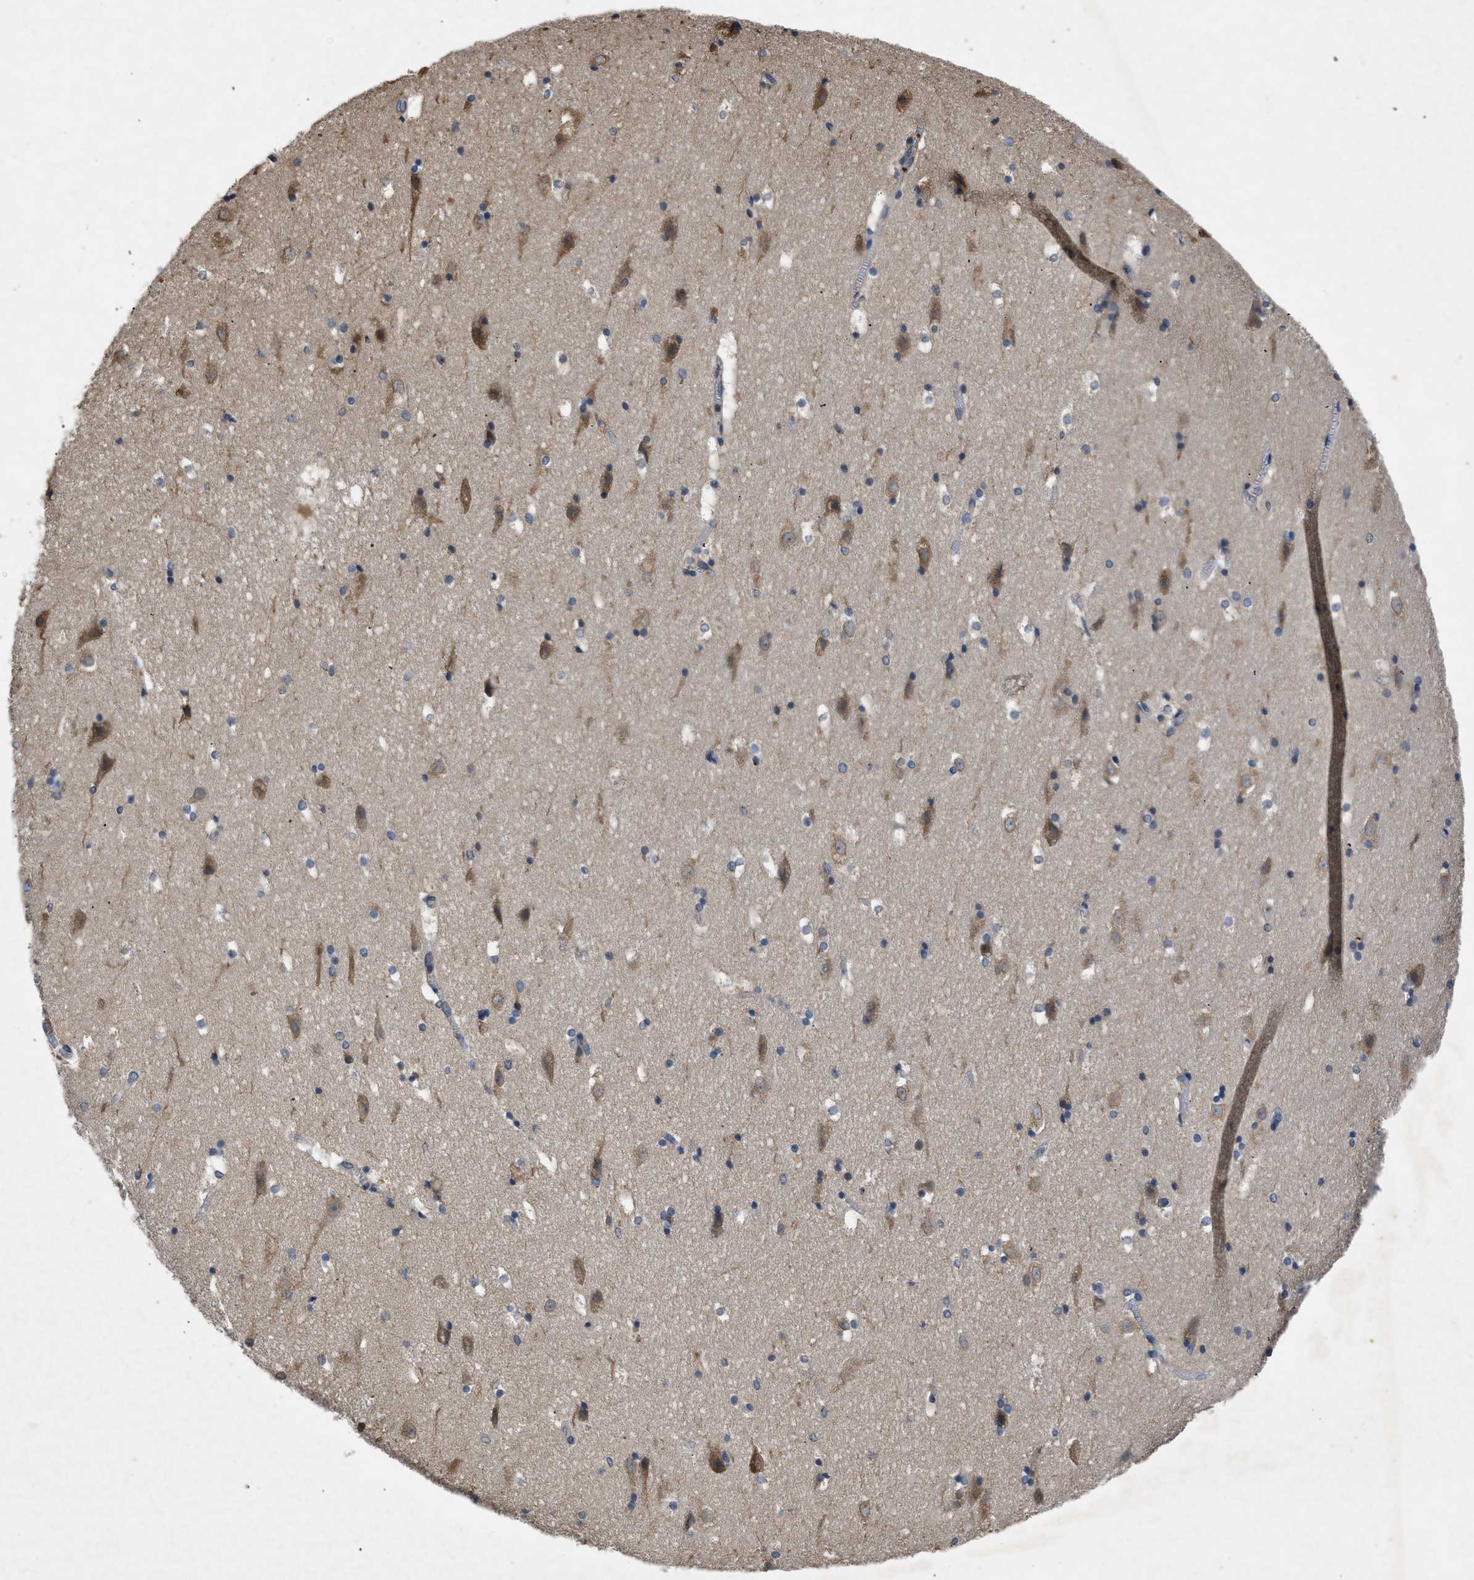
{"staining": {"intensity": "moderate", "quantity": "<25%", "location": "cytoplasmic/membranous"}, "tissue": "hippocampus", "cell_type": "Glial cells", "image_type": "normal", "snomed": [{"axis": "morphology", "description": "Normal tissue, NOS"}, {"axis": "topography", "description": "Hippocampus"}], "caption": "The image displays staining of unremarkable hippocampus, revealing moderate cytoplasmic/membranous protein expression (brown color) within glial cells.", "gene": "VPS4A", "patient": {"sex": "male", "age": 45}}